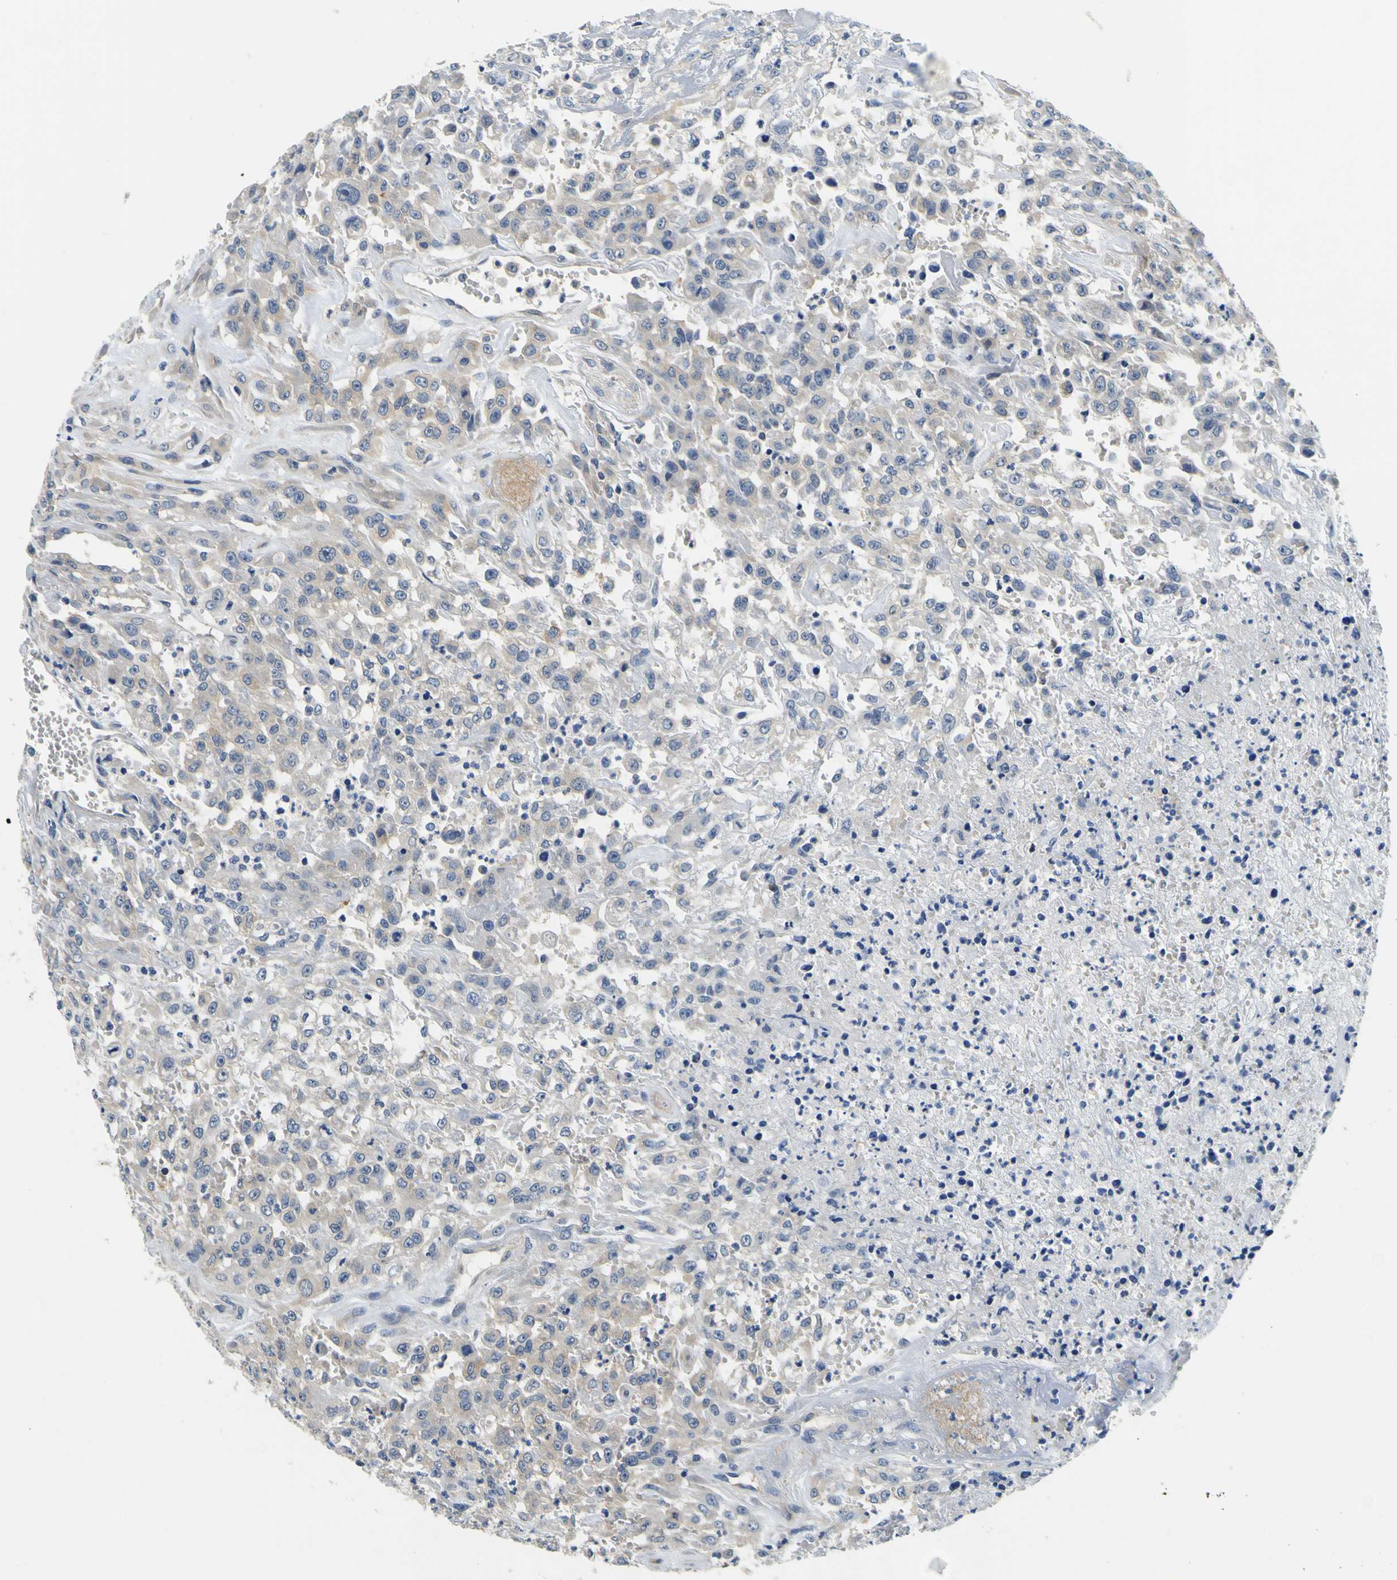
{"staining": {"intensity": "weak", "quantity": ">75%", "location": "cytoplasmic/membranous"}, "tissue": "urothelial cancer", "cell_type": "Tumor cells", "image_type": "cancer", "snomed": [{"axis": "morphology", "description": "Urothelial carcinoma, High grade"}, {"axis": "topography", "description": "Urinary bladder"}], "caption": "Human urothelial cancer stained with a protein marker demonstrates weak staining in tumor cells.", "gene": "TNIK", "patient": {"sex": "male", "age": 46}}